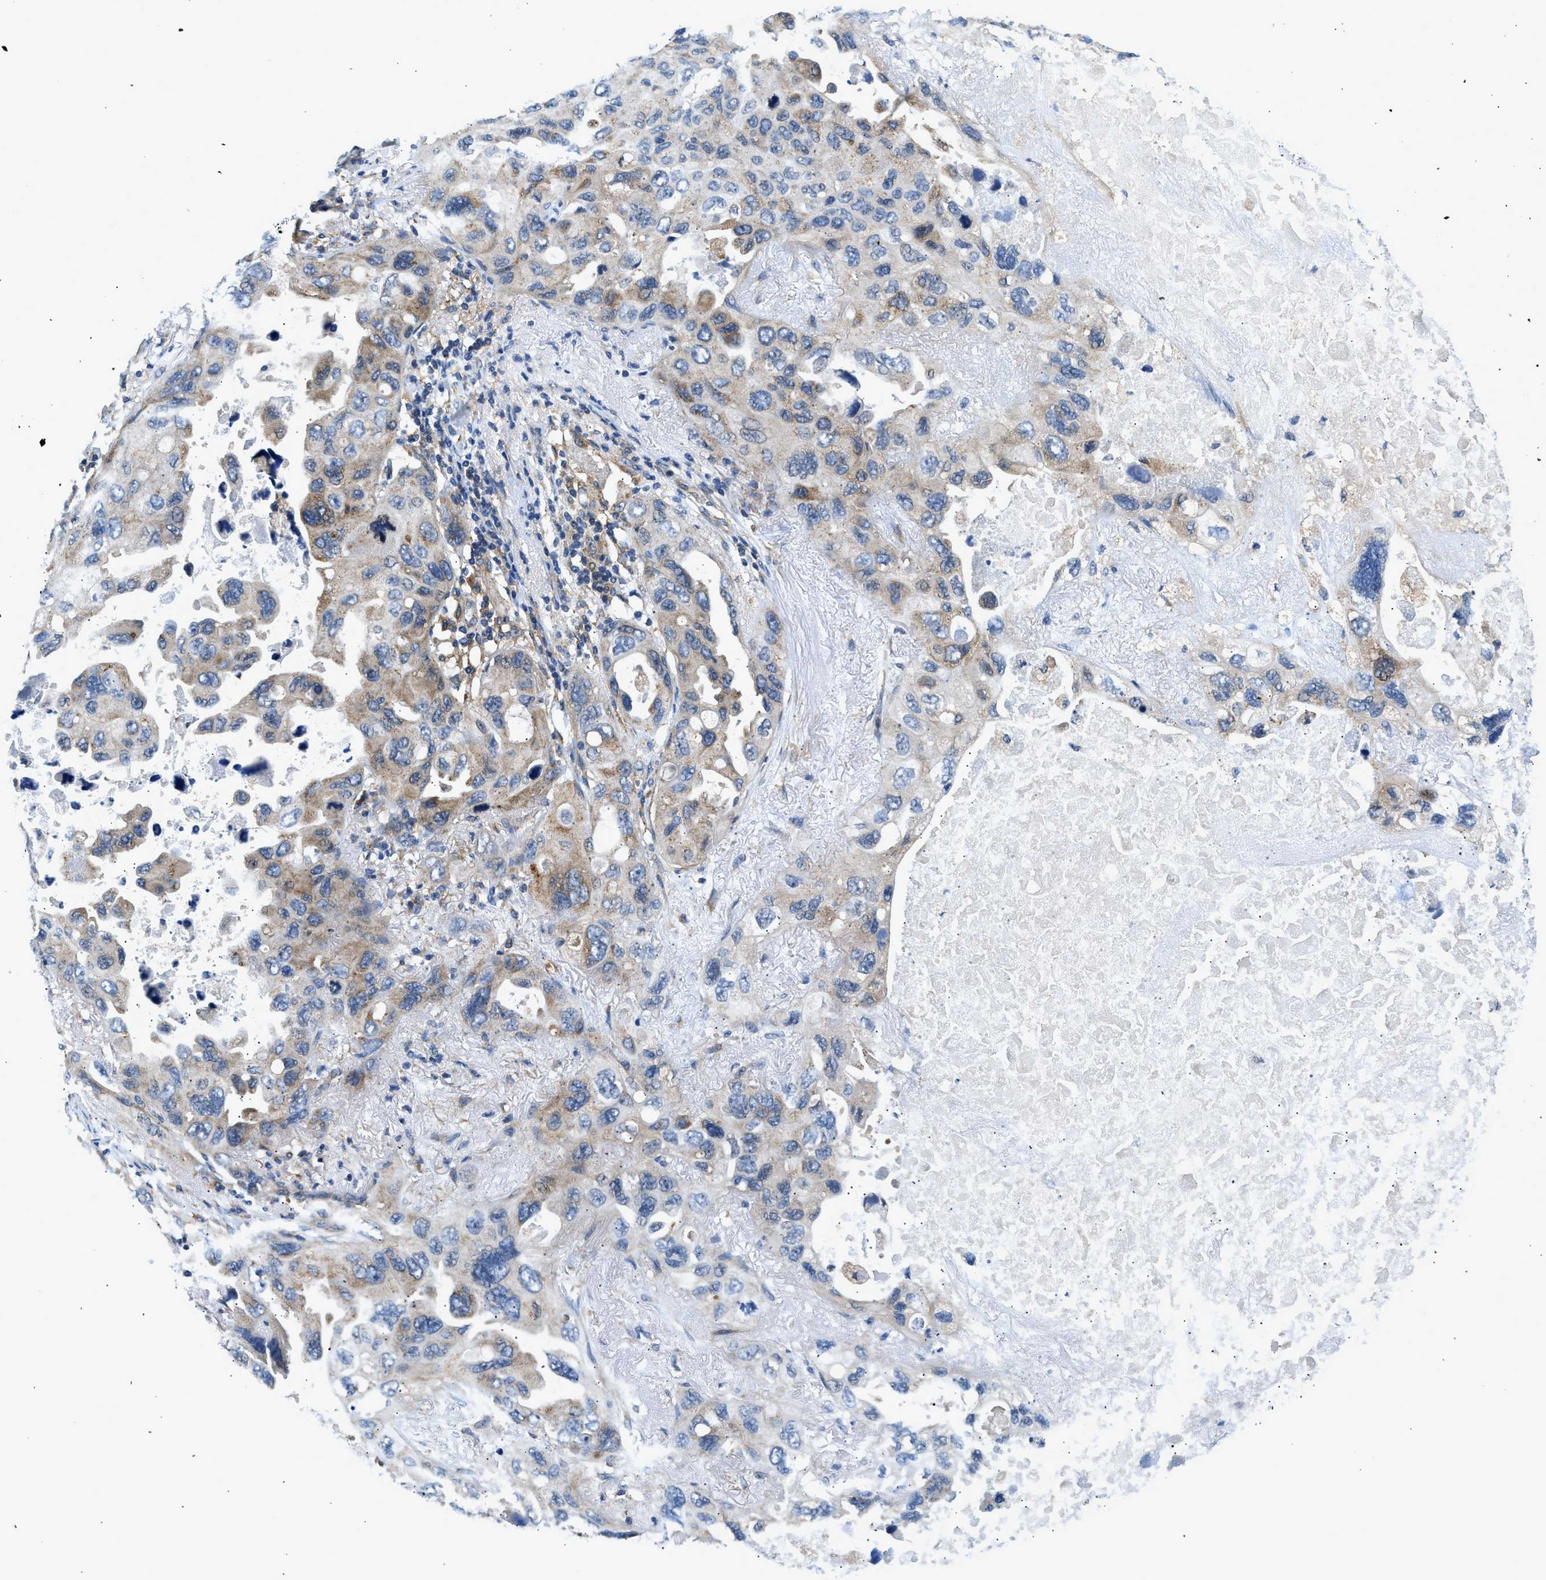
{"staining": {"intensity": "moderate", "quantity": ">75%", "location": "cytoplasmic/membranous"}, "tissue": "lung cancer", "cell_type": "Tumor cells", "image_type": "cancer", "snomed": [{"axis": "morphology", "description": "Squamous cell carcinoma, NOS"}, {"axis": "topography", "description": "Lung"}], "caption": "Immunohistochemistry (IHC) image of human lung squamous cell carcinoma stained for a protein (brown), which demonstrates medium levels of moderate cytoplasmic/membranous expression in about >75% of tumor cells.", "gene": "LPIN2", "patient": {"sex": "female", "age": 73}}